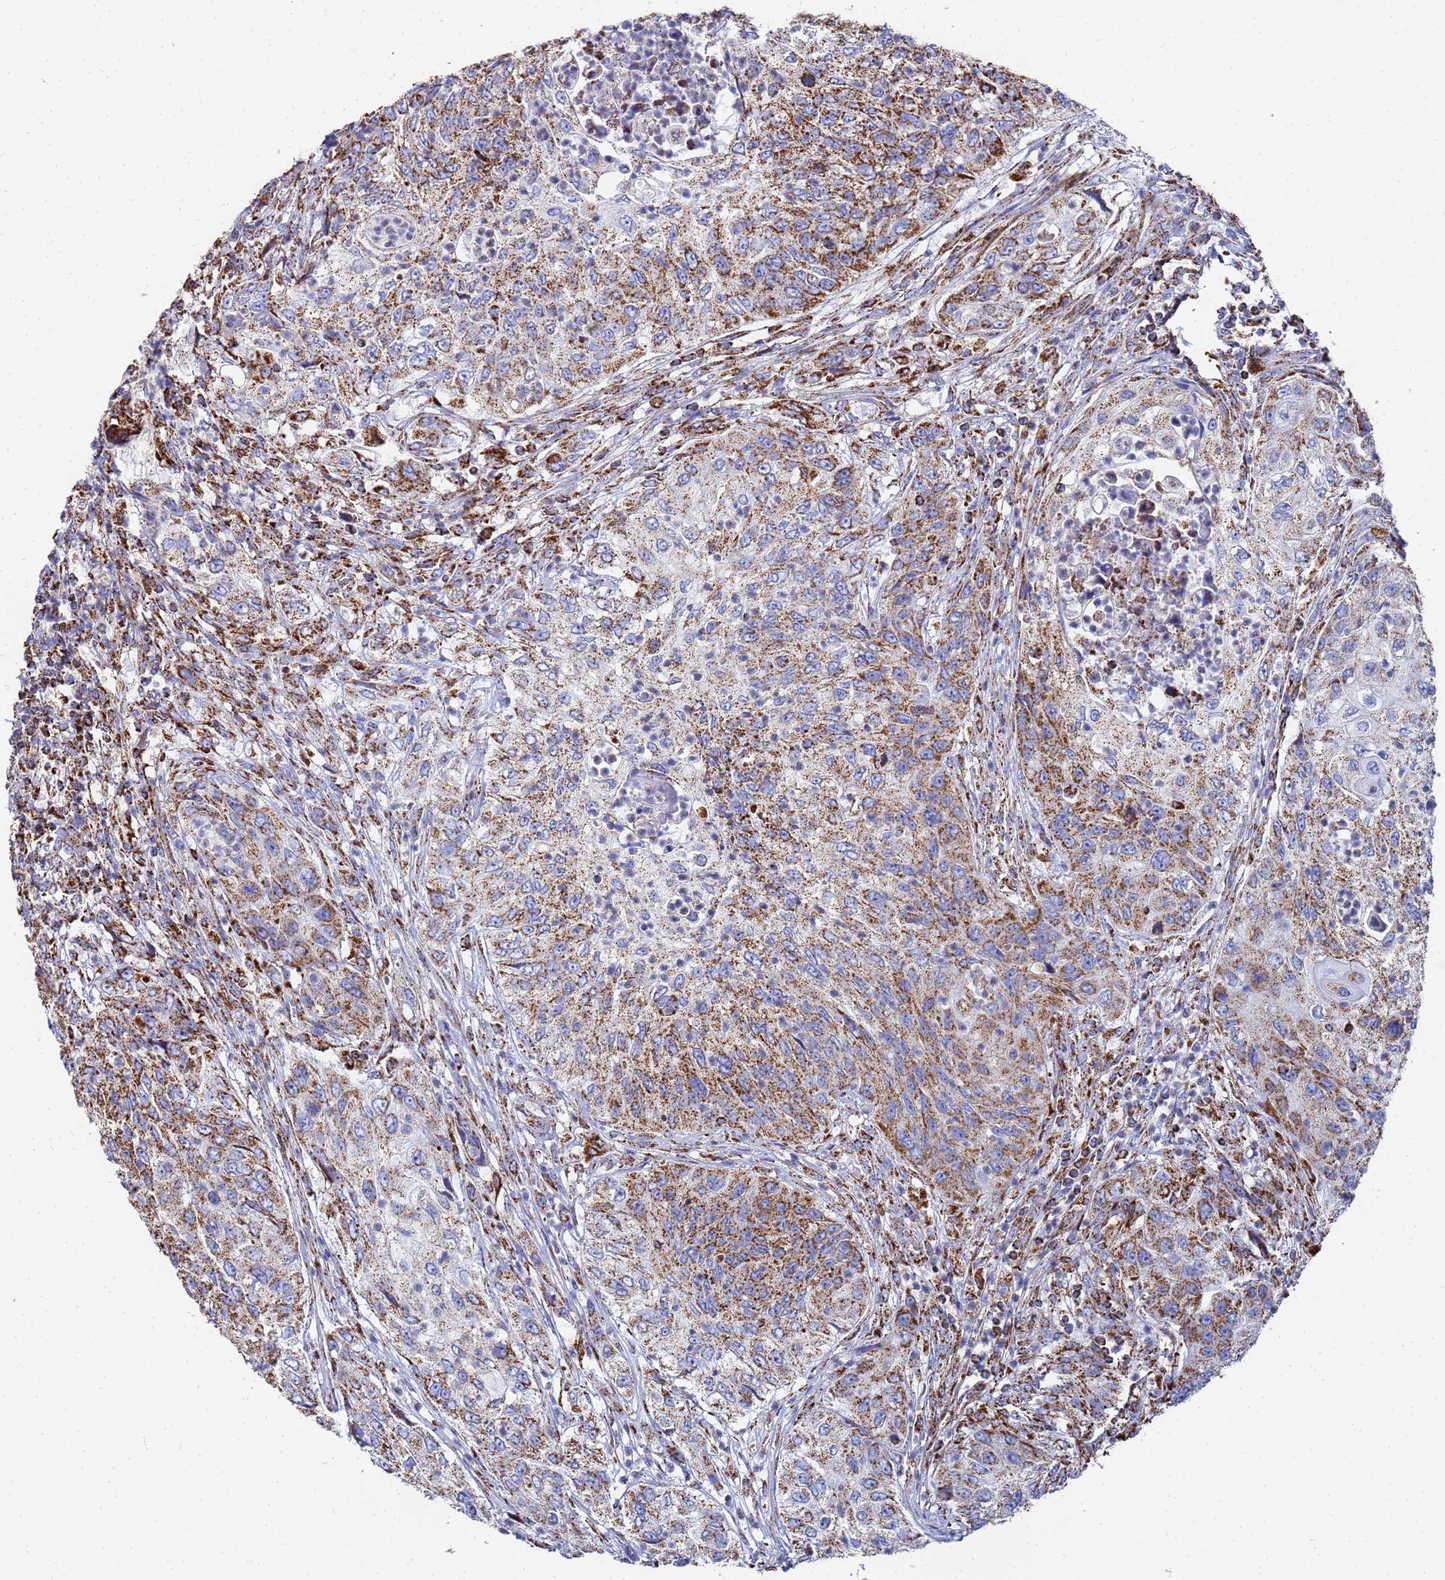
{"staining": {"intensity": "moderate", "quantity": ">75%", "location": "cytoplasmic/membranous"}, "tissue": "urothelial cancer", "cell_type": "Tumor cells", "image_type": "cancer", "snomed": [{"axis": "morphology", "description": "Urothelial carcinoma, High grade"}, {"axis": "topography", "description": "Urinary bladder"}], "caption": "Urothelial cancer stained for a protein reveals moderate cytoplasmic/membranous positivity in tumor cells. The protein of interest is shown in brown color, while the nuclei are stained blue.", "gene": "GLUD1", "patient": {"sex": "female", "age": 60}}